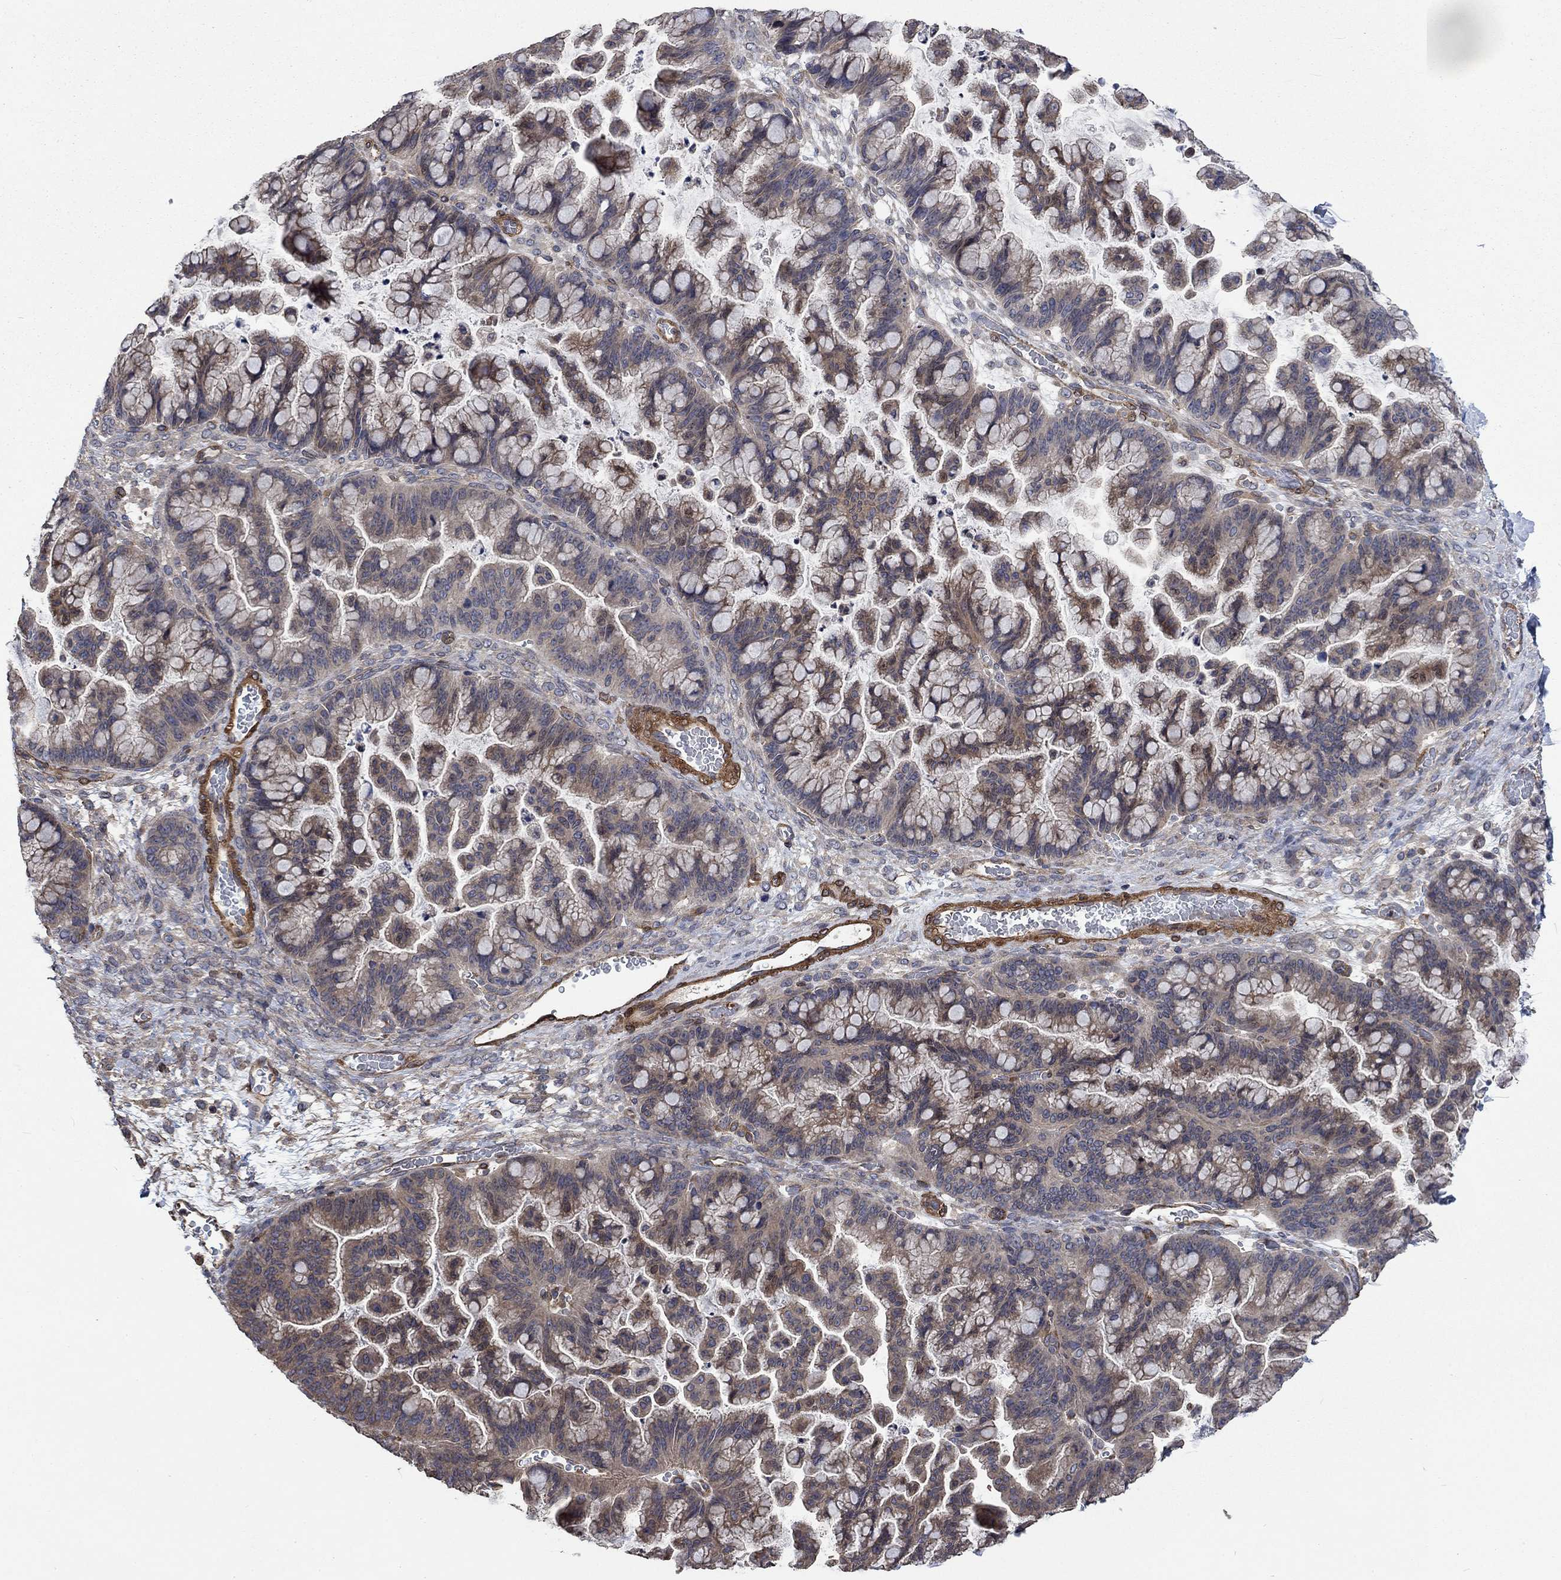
{"staining": {"intensity": "moderate", "quantity": "25%-75%", "location": "cytoplasmic/membranous"}, "tissue": "ovarian cancer", "cell_type": "Tumor cells", "image_type": "cancer", "snomed": [{"axis": "morphology", "description": "Cystadenocarcinoma, mucinous, NOS"}, {"axis": "topography", "description": "Ovary"}], "caption": "Immunohistochemistry (IHC) micrograph of neoplastic tissue: human ovarian cancer stained using IHC demonstrates medium levels of moderate protein expression localized specifically in the cytoplasmic/membranous of tumor cells, appearing as a cytoplasmic/membranous brown color.", "gene": "PDE3A", "patient": {"sex": "female", "age": 67}}